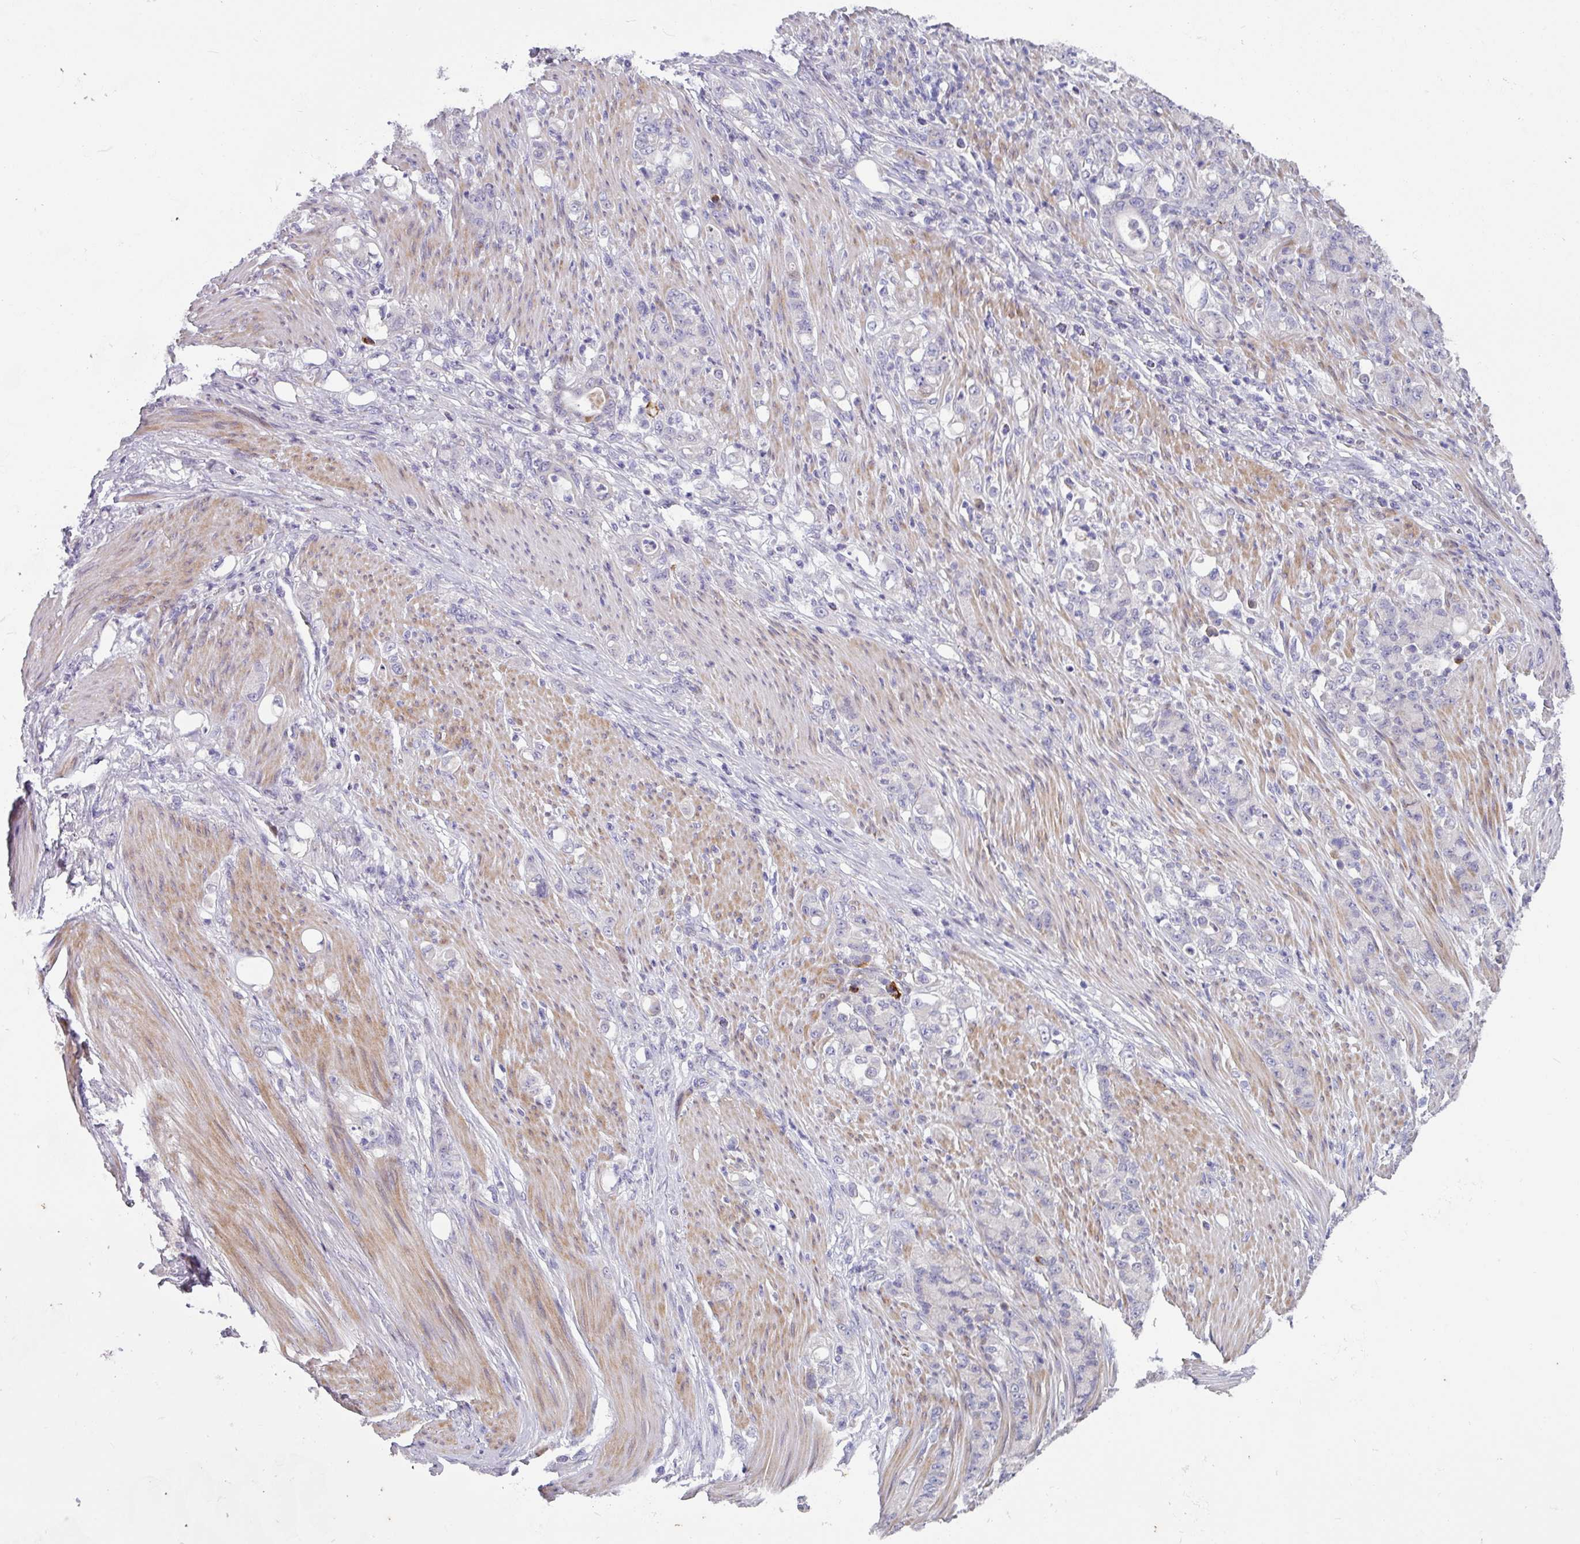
{"staining": {"intensity": "negative", "quantity": "none", "location": "none"}, "tissue": "stomach cancer", "cell_type": "Tumor cells", "image_type": "cancer", "snomed": [{"axis": "morphology", "description": "Normal tissue, NOS"}, {"axis": "morphology", "description": "Adenocarcinoma, NOS"}, {"axis": "topography", "description": "Stomach"}], "caption": "Protein analysis of stomach adenocarcinoma reveals no significant staining in tumor cells.", "gene": "KLHL3", "patient": {"sex": "female", "age": 79}}